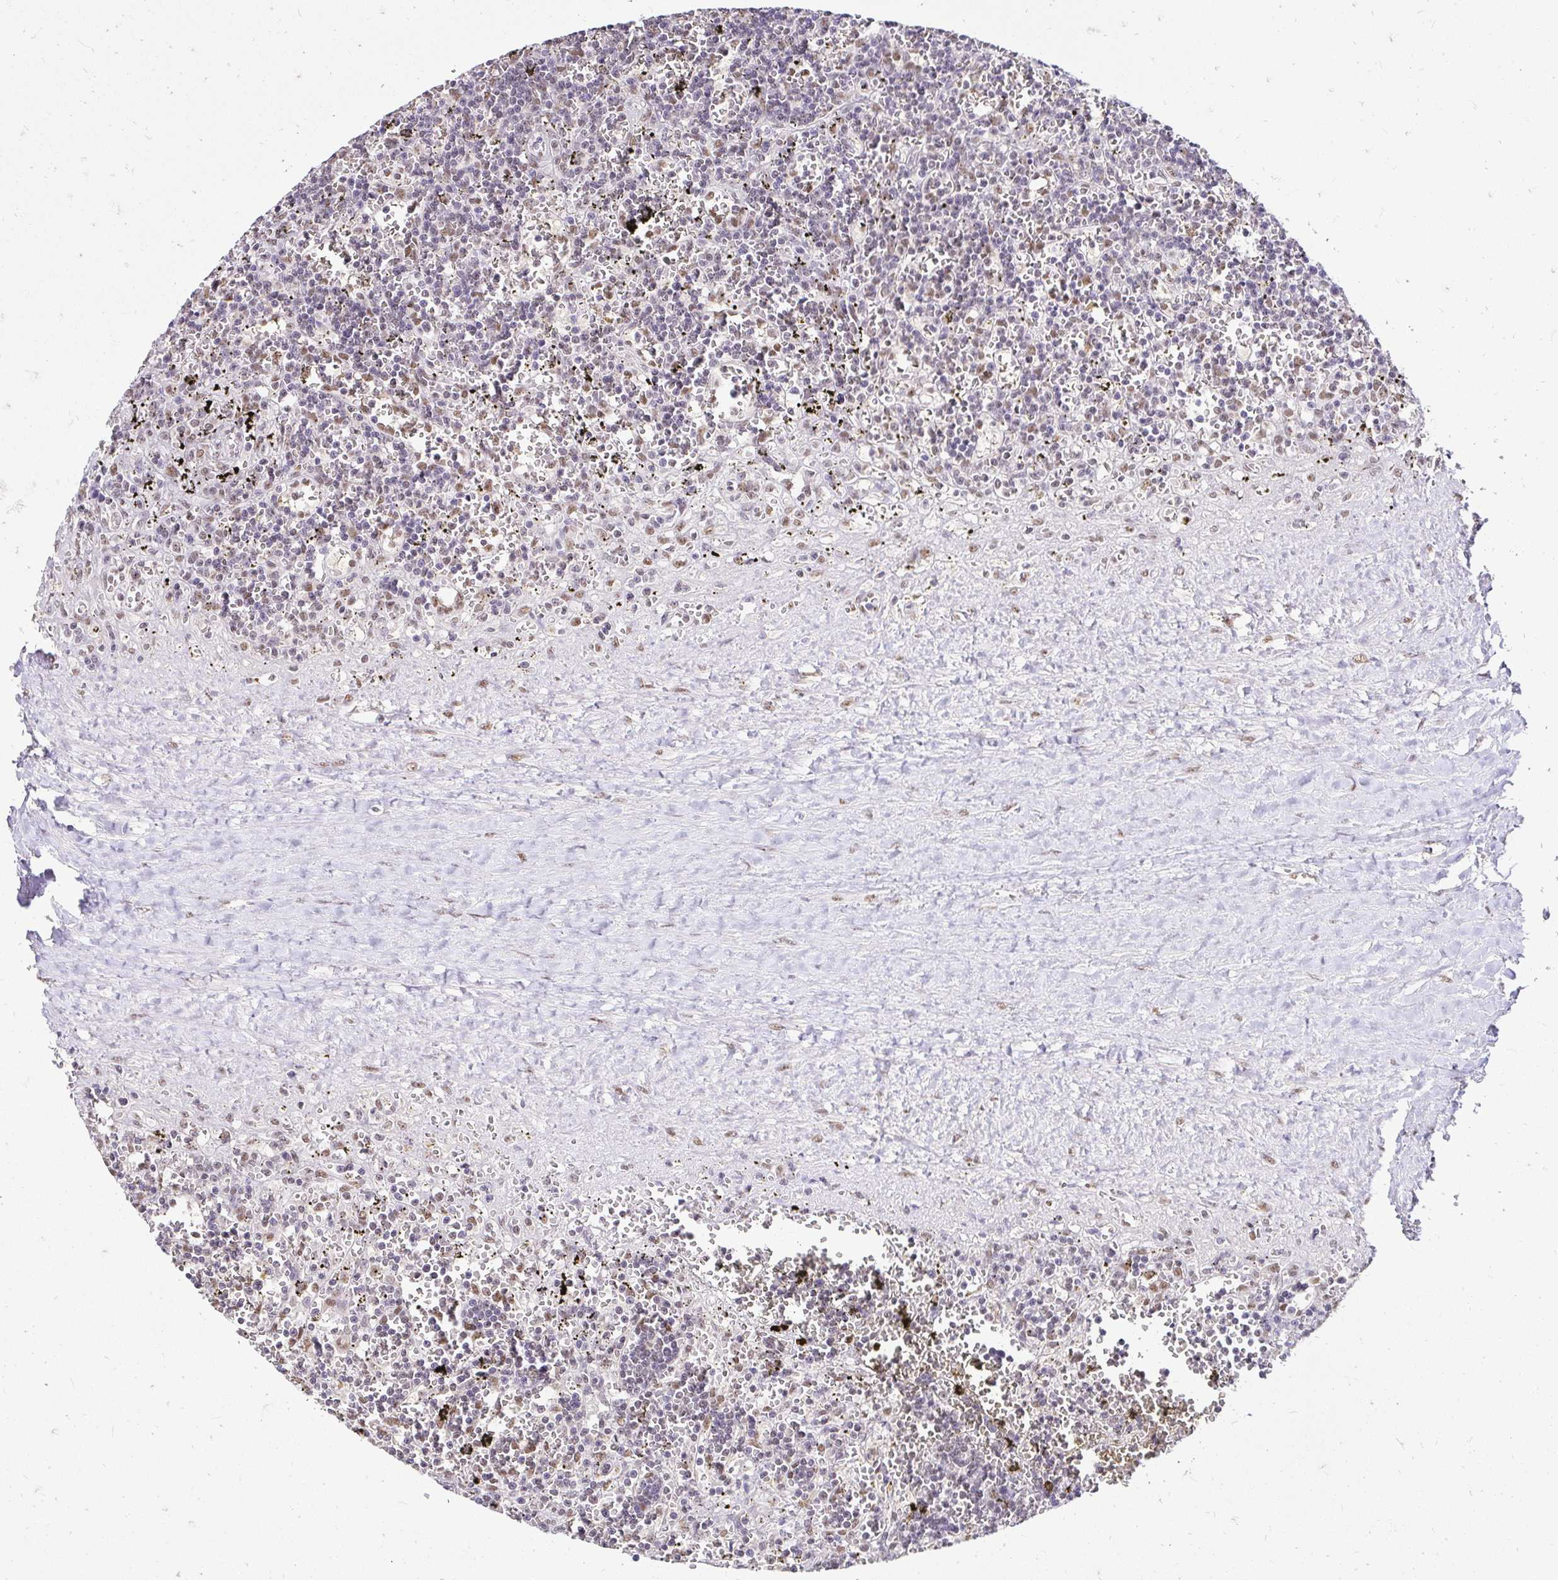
{"staining": {"intensity": "weak", "quantity": "<25%", "location": "nuclear"}, "tissue": "lymphoma", "cell_type": "Tumor cells", "image_type": "cancer", "snomed": [{"axis": "morphology", "description": "Malignant lymphoma, non-Hodgkin's type, Low grade"}, {"axis": "topography", "description": "Spleen"}], "caption": "The photomicrograph shows no significant positivity in tumor cells of malignant lymphoma, non-Hodgkin's type (low-grade).", "gene": "RIMS4", "patient": {"sex": "male", "age": 60}}